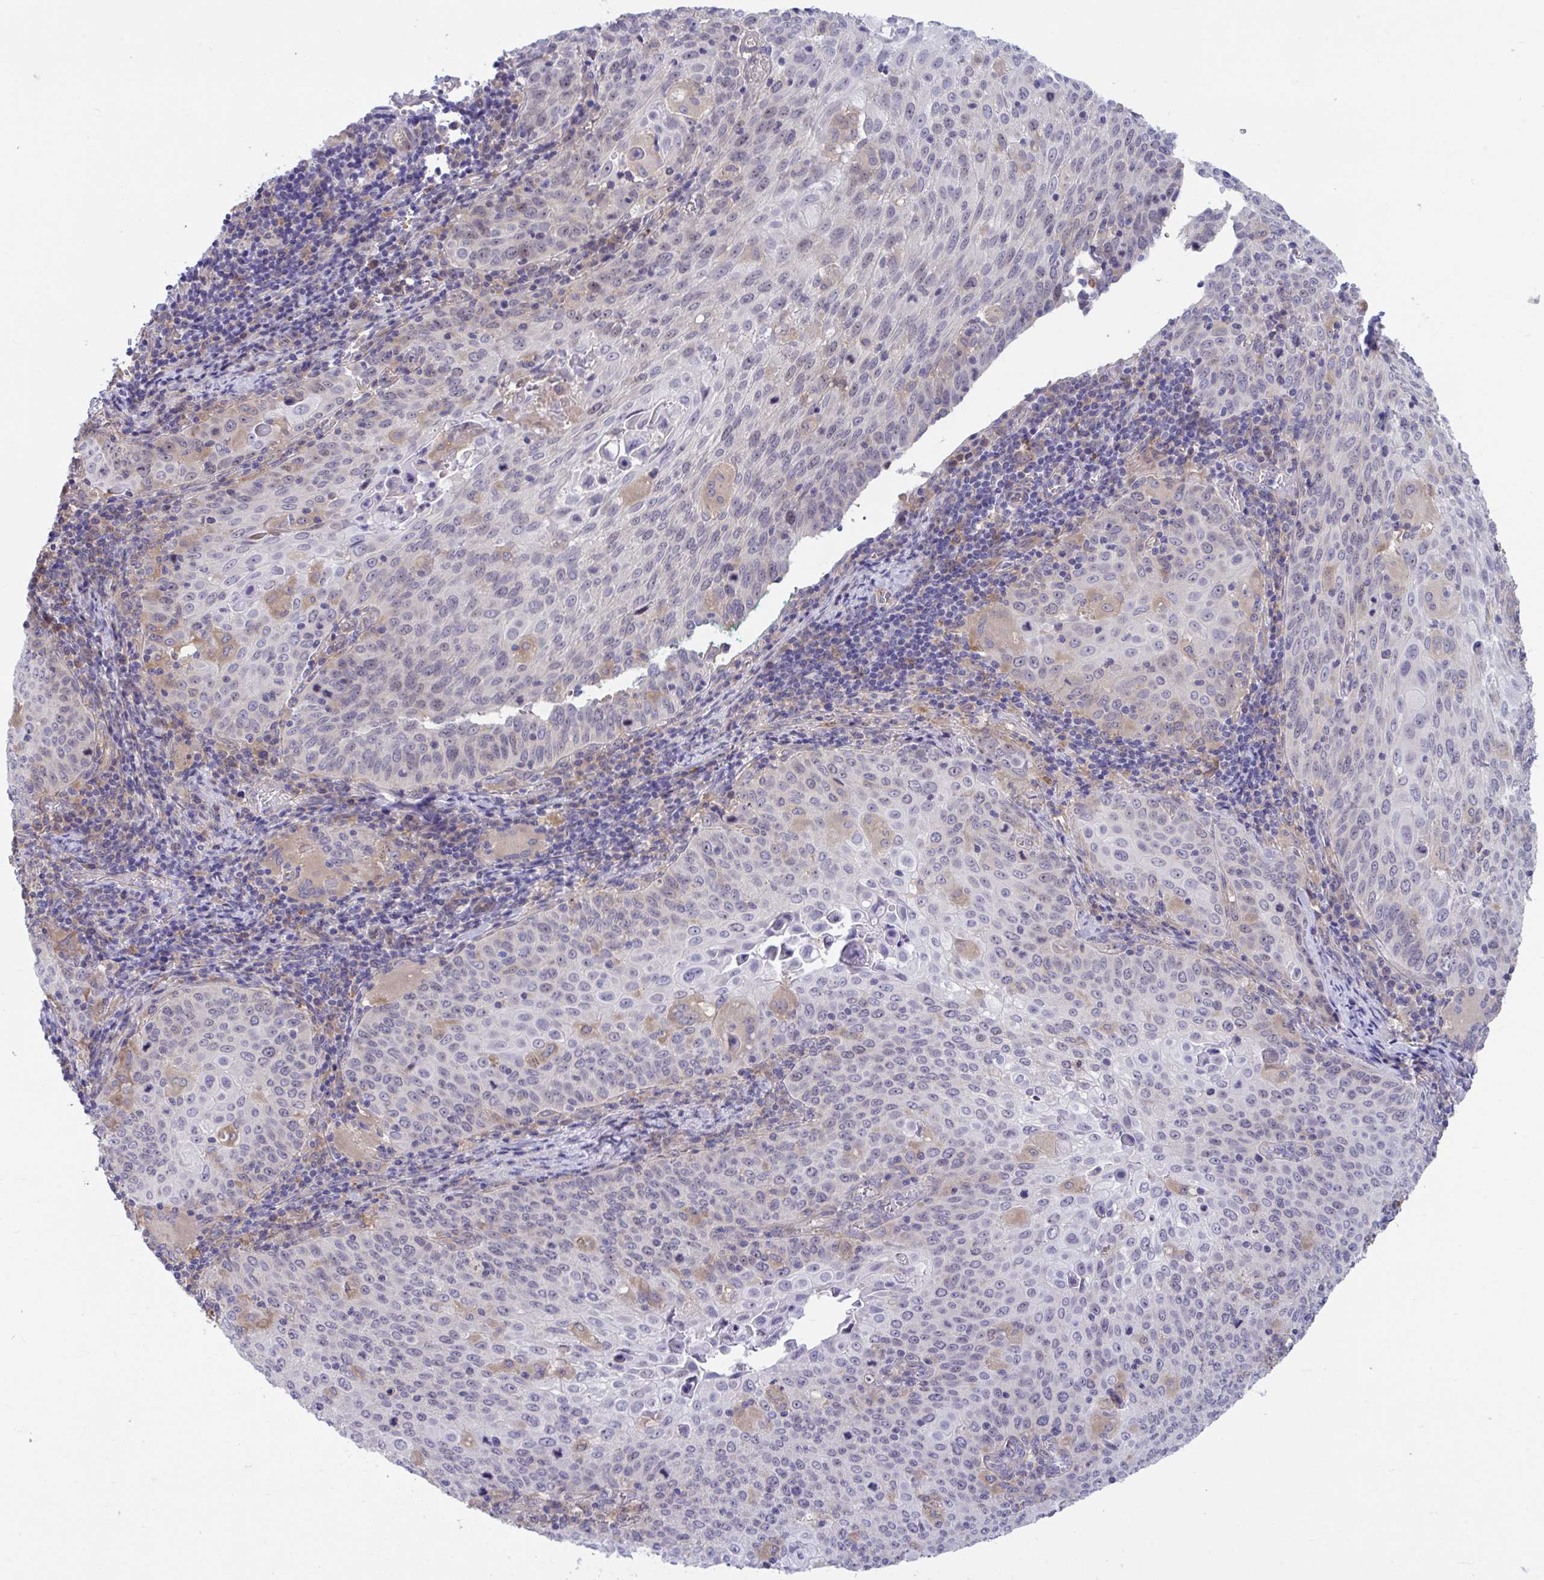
{"staining": {"intensity": "moderate", "quantity": "<25%", "location": "cytoplasmic/membranous,nuclear"}, "tissue": "cervical cancer", "cell_type": "Tumor cells", "image_type": "cancer", "snomed": [{"axis": "morphology", "description": "Squamous cell carcinoma, NOS"}, {"axis": "topography", "description": "Cervix"}], "caption": "Tumor cells demonstrate low levels of moderate cytoplasmic/membranous and nuclear positivity in about <25% of cells in human cervical cancer (squamous cell carcinoma).", "gene": "CENPQ", "patient": {"sex": "female", "age": 65}}